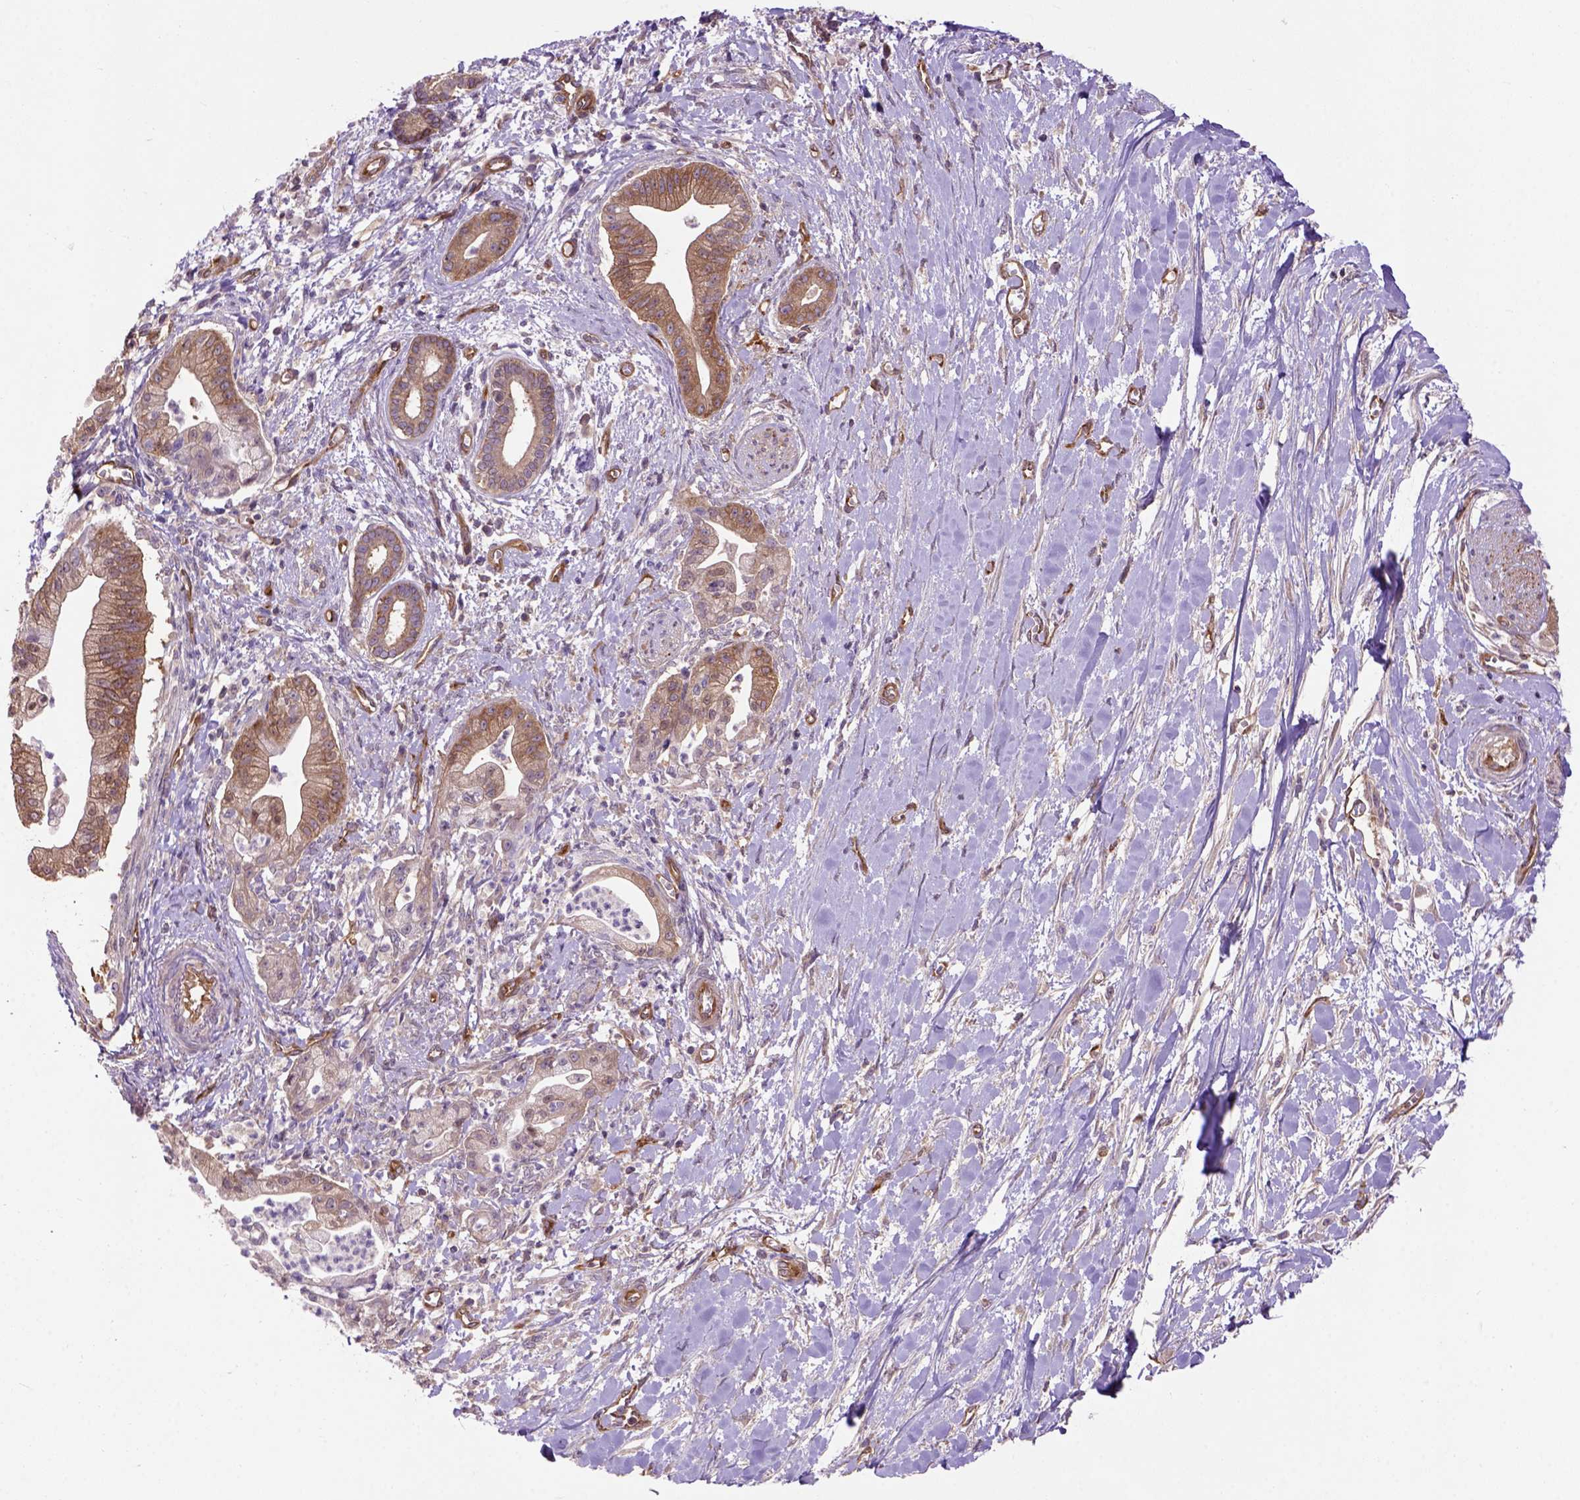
{"staining": {"intensity": "moderate", "quantity": ">75%", "location": "cytoplasmic/membranous"}, "tissue": "pancreatic cancer", "cell_type": "Tumor cells", "image_type": "cancer", "snomed": [{"axis": "morphology", "description": "Normal tissue, NOS"}, {"axis": "morphology", "description": "Adenocarcinoma, NOS"}, {"axis": "topography", "description": "Lymph node"}, {"axis": "topography", "description": "Pancreas"}], "caption": "Brown immunohistochemical staining in adenocarcinoma (pancreatic) shows moderate cytoplasmic/membranous expression in about >75% of tumor cells.", "gene": "CASKIN2", "patient": {"sex": "female", "age": 58}}